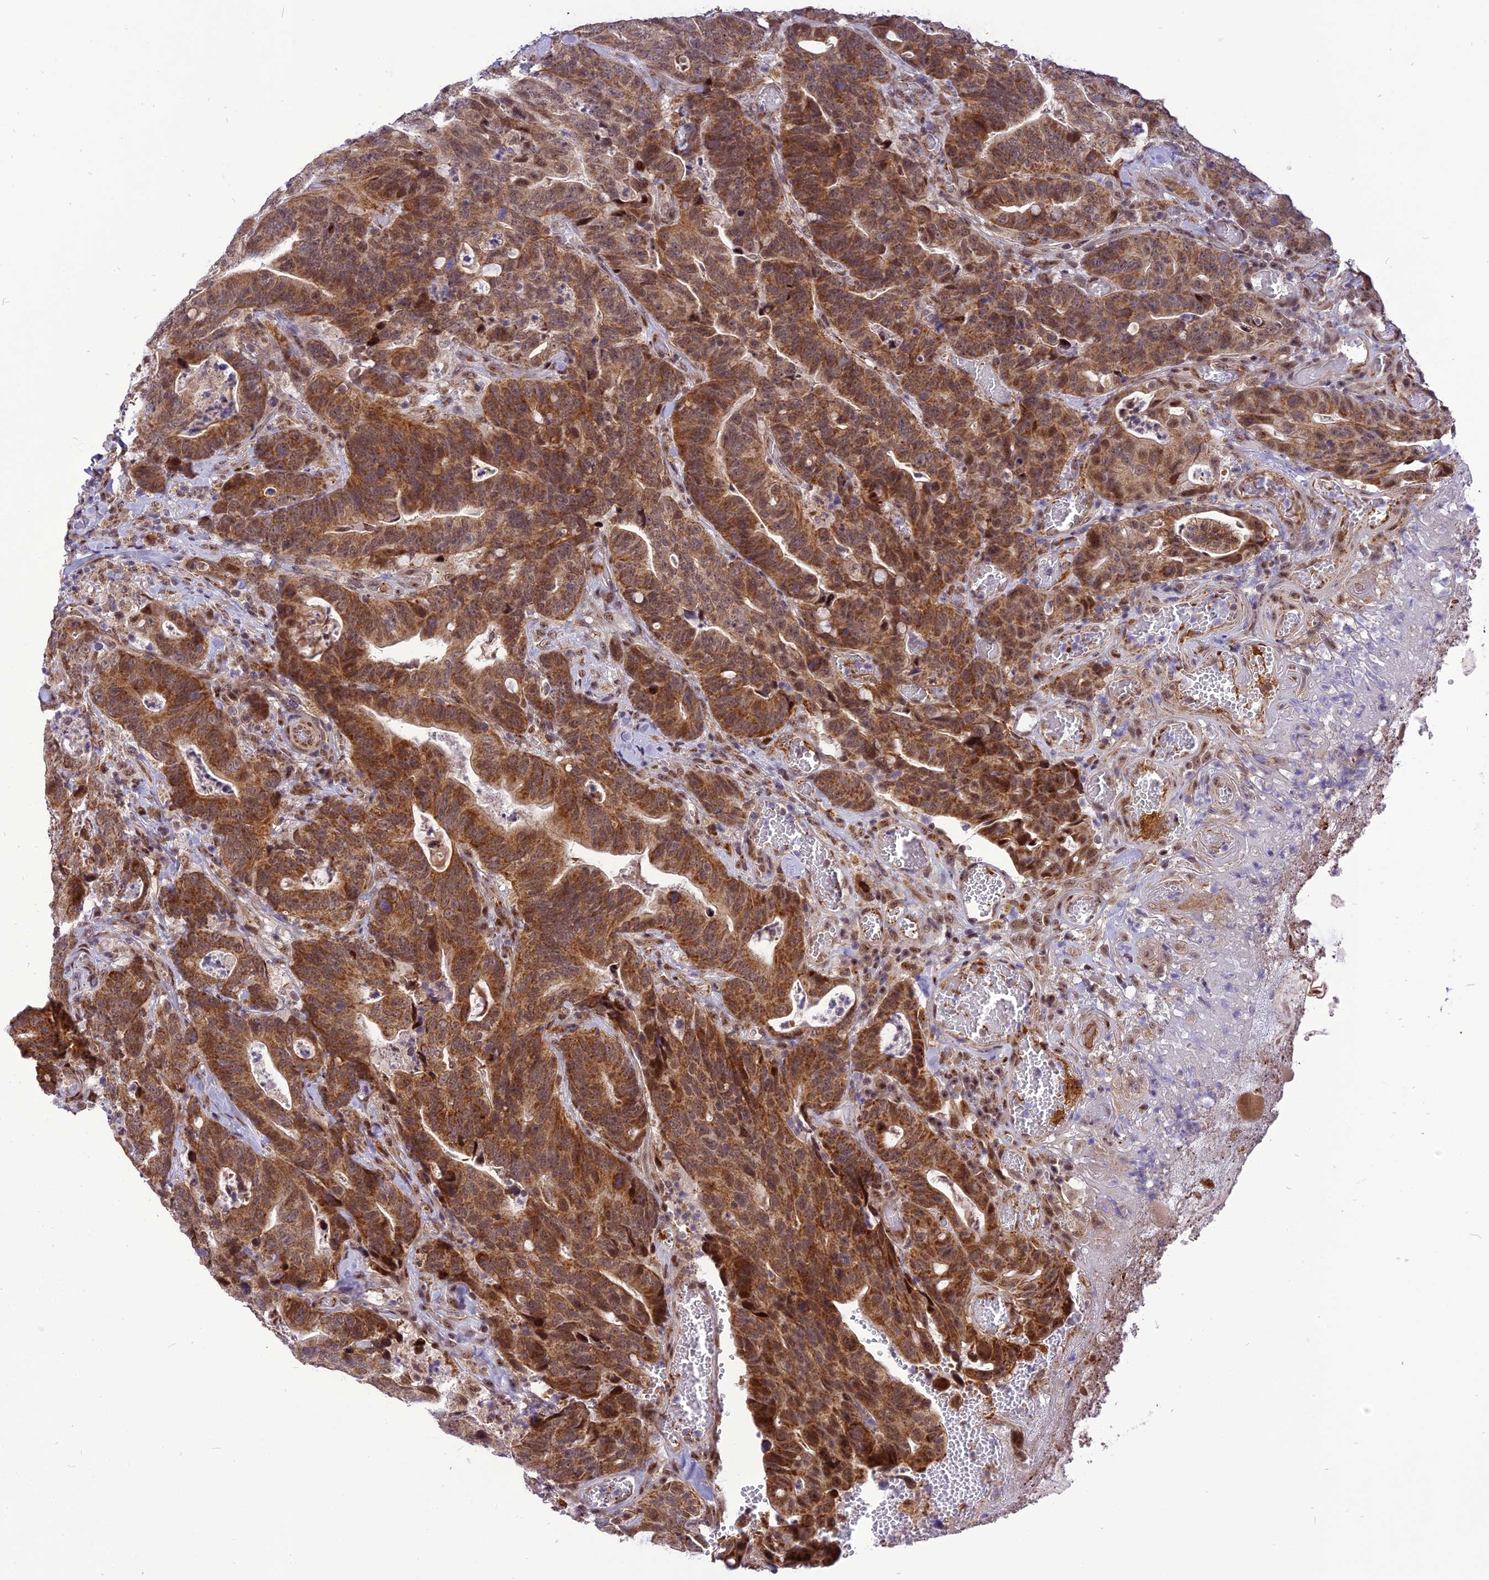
{"staining": {"intensity": "moderate", "quantity": ">75%", "location": "cytoplasmic/membranous,nuclear"}, "tissue": "colorectal cancer", "cell_type": "Tumor cells", "image_type": "cancer", "snomed": [{"axis": "morphology", "description": "Adenocarcinoma, NOS"}, {"axis": "topography", "description": "Colon"}], "caption": "Immunohistochemical staining of colorectal cancer (adenocarcinoma) demonstrates medium levels of moderate cytoplasmic/membranous and nuclear expression in about >75% of tumor cells. The staining was performed using DAB to visualize the protein expression in brown, while the nuclei were stained in blue with hematoxylin (Magnification: 20x).", "gene": "CMC1", "patient": {"sex": "female", "age": 82}}